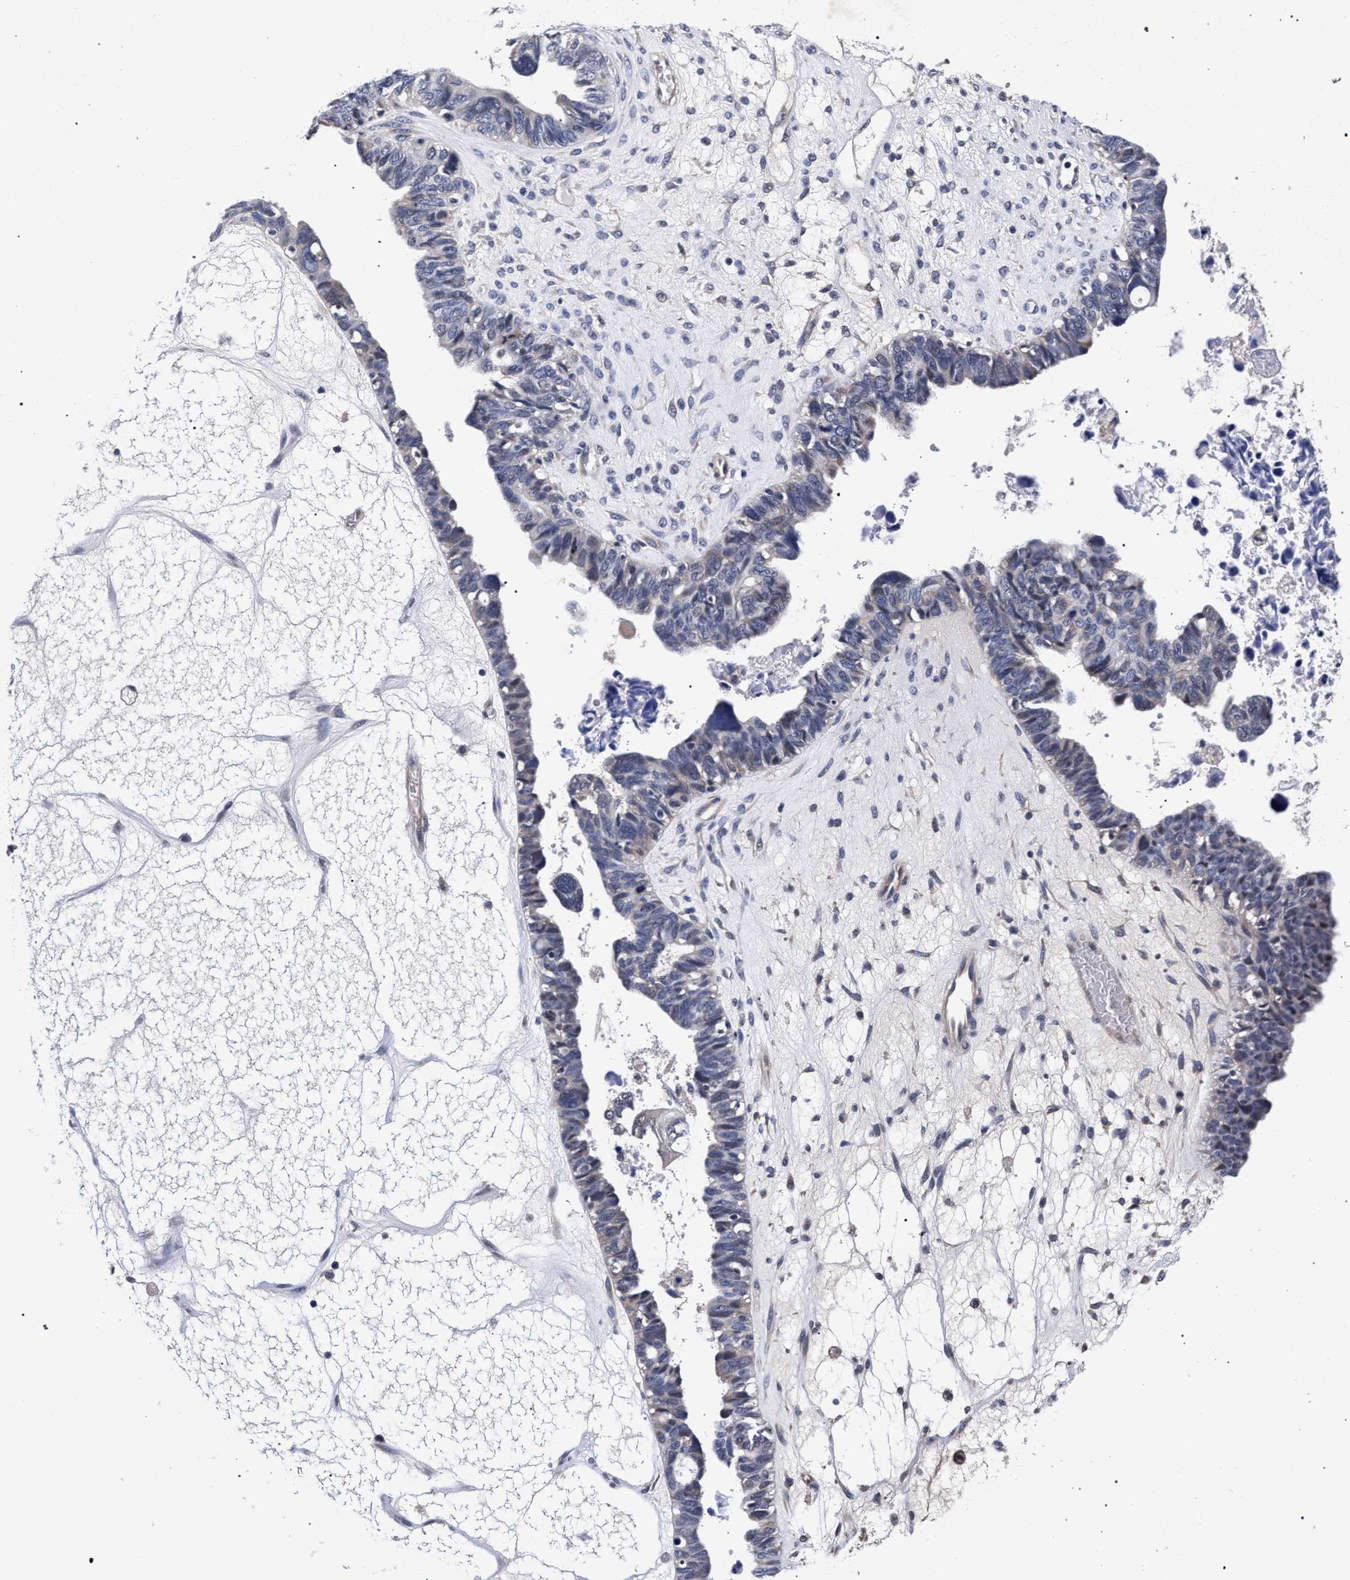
{"staining": {"intensity": "negative", "quantity": "none", "location": "none"}, "tissue": "ovarian cancer", "cell_type": "Tumor cells", "image_type": "cancer", "snomed": [{"axis": "morphology", "description": "Cystadenocarcinoma, serous, NOS"}, {"axis": "topography", "description": "Ovary"}], "caption": "Serous cystadenocarcinoma (ovarian) stained for a protein using IHC exhibits no staining tumor cells.", "gene": "CFAP95", "patient": {"sex": "female", "age": 79}}